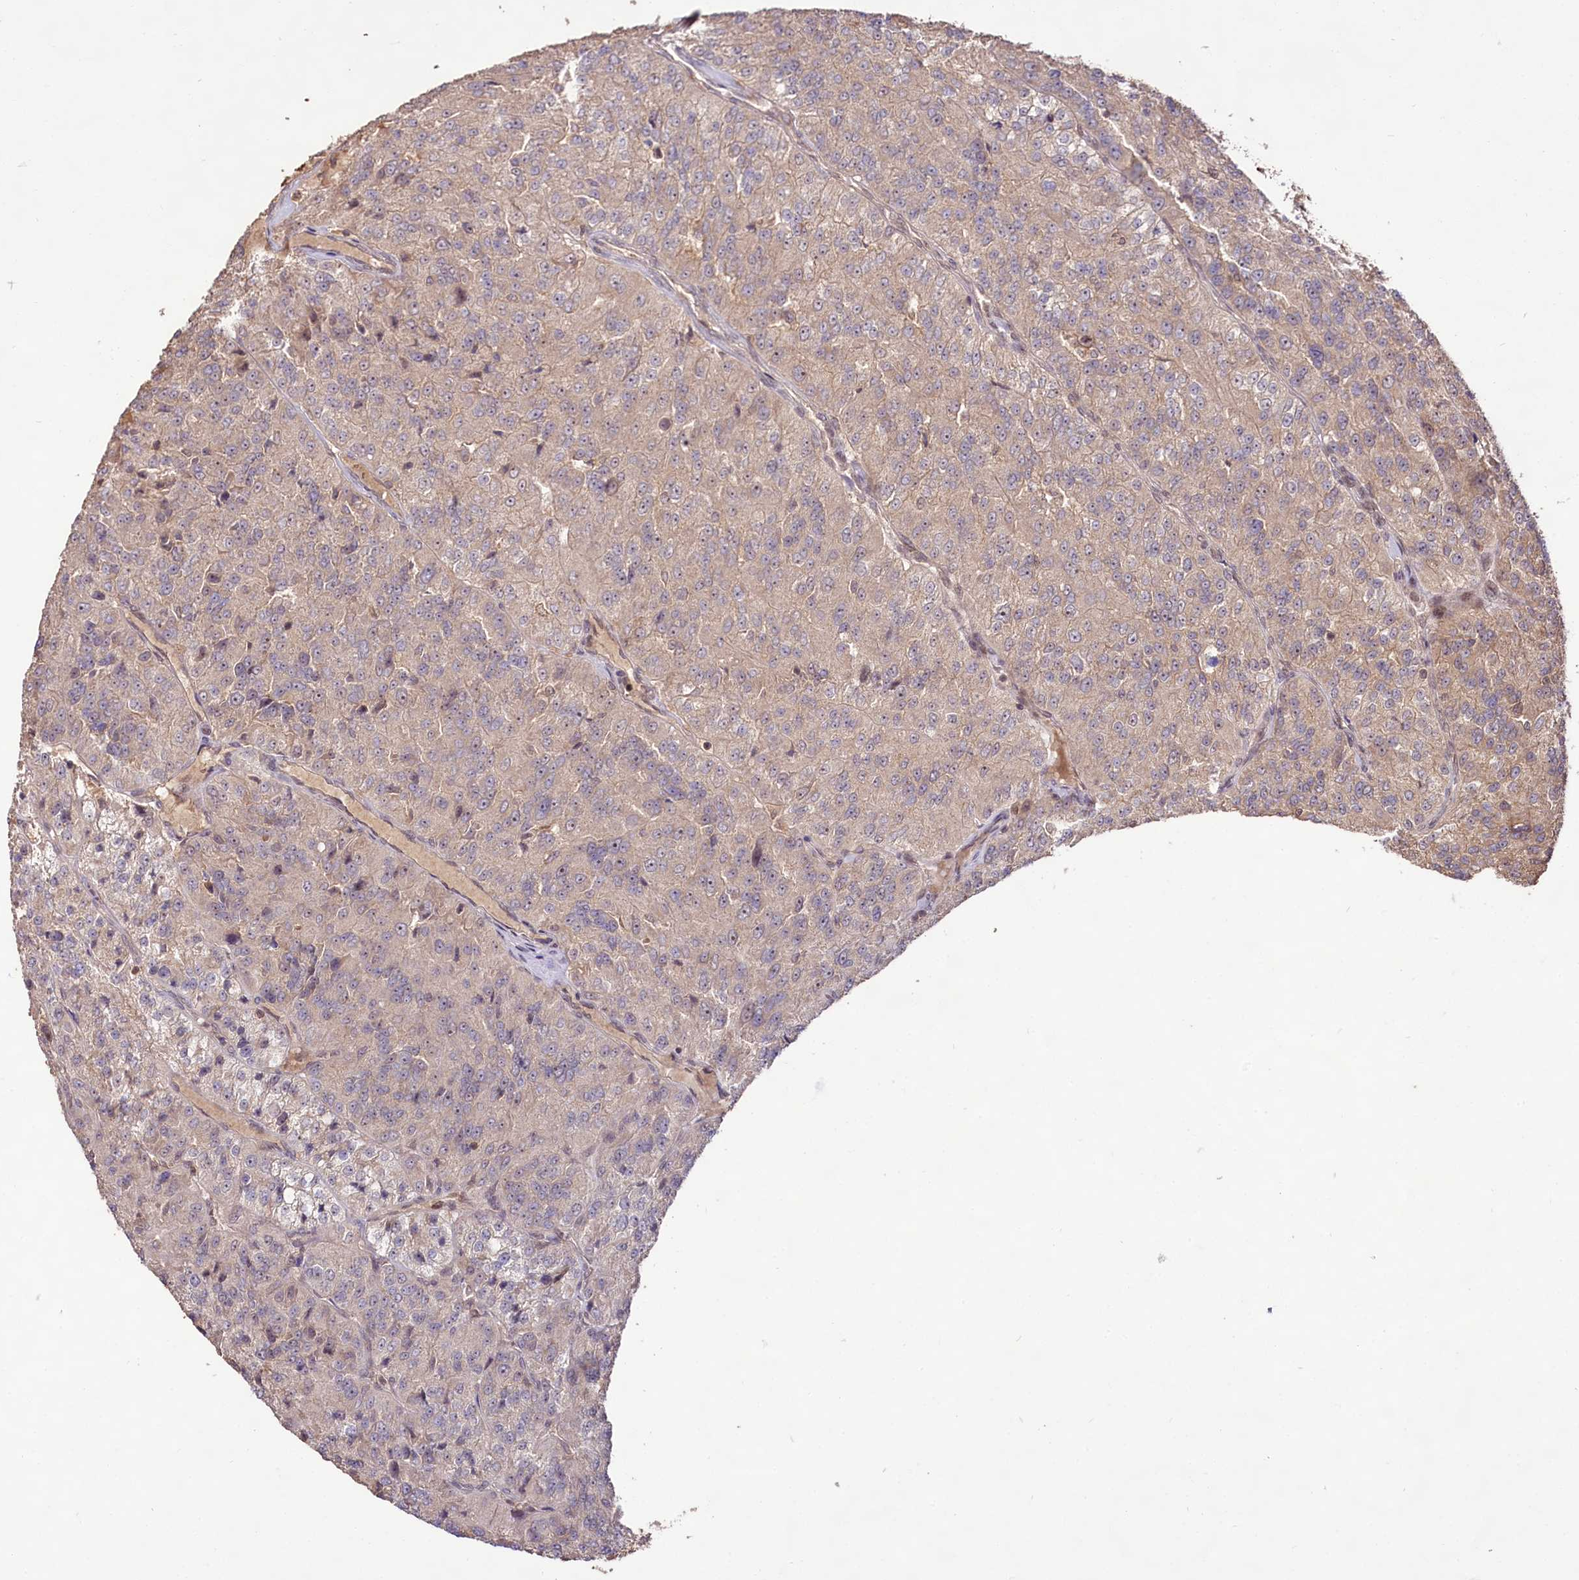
{"staining": {"intensity": "negative", "quantity": "none", "location": "none"}, "tissue": "renal cancer", "cell_type": "Tumor cells", "image_type": "cancer", "snomed": [{"axis": "morphology", "description": "Adenocarcinoma, NOS"}, {"axis": "topography", "description": "Kidney"}], "caption": "Adenocarcinoma (renal) stained for a protein using immunohistochemistry exhibits no staining tumor cells.", "gene": "RRP8", "patient": {"sex": "female", "age": 63}}